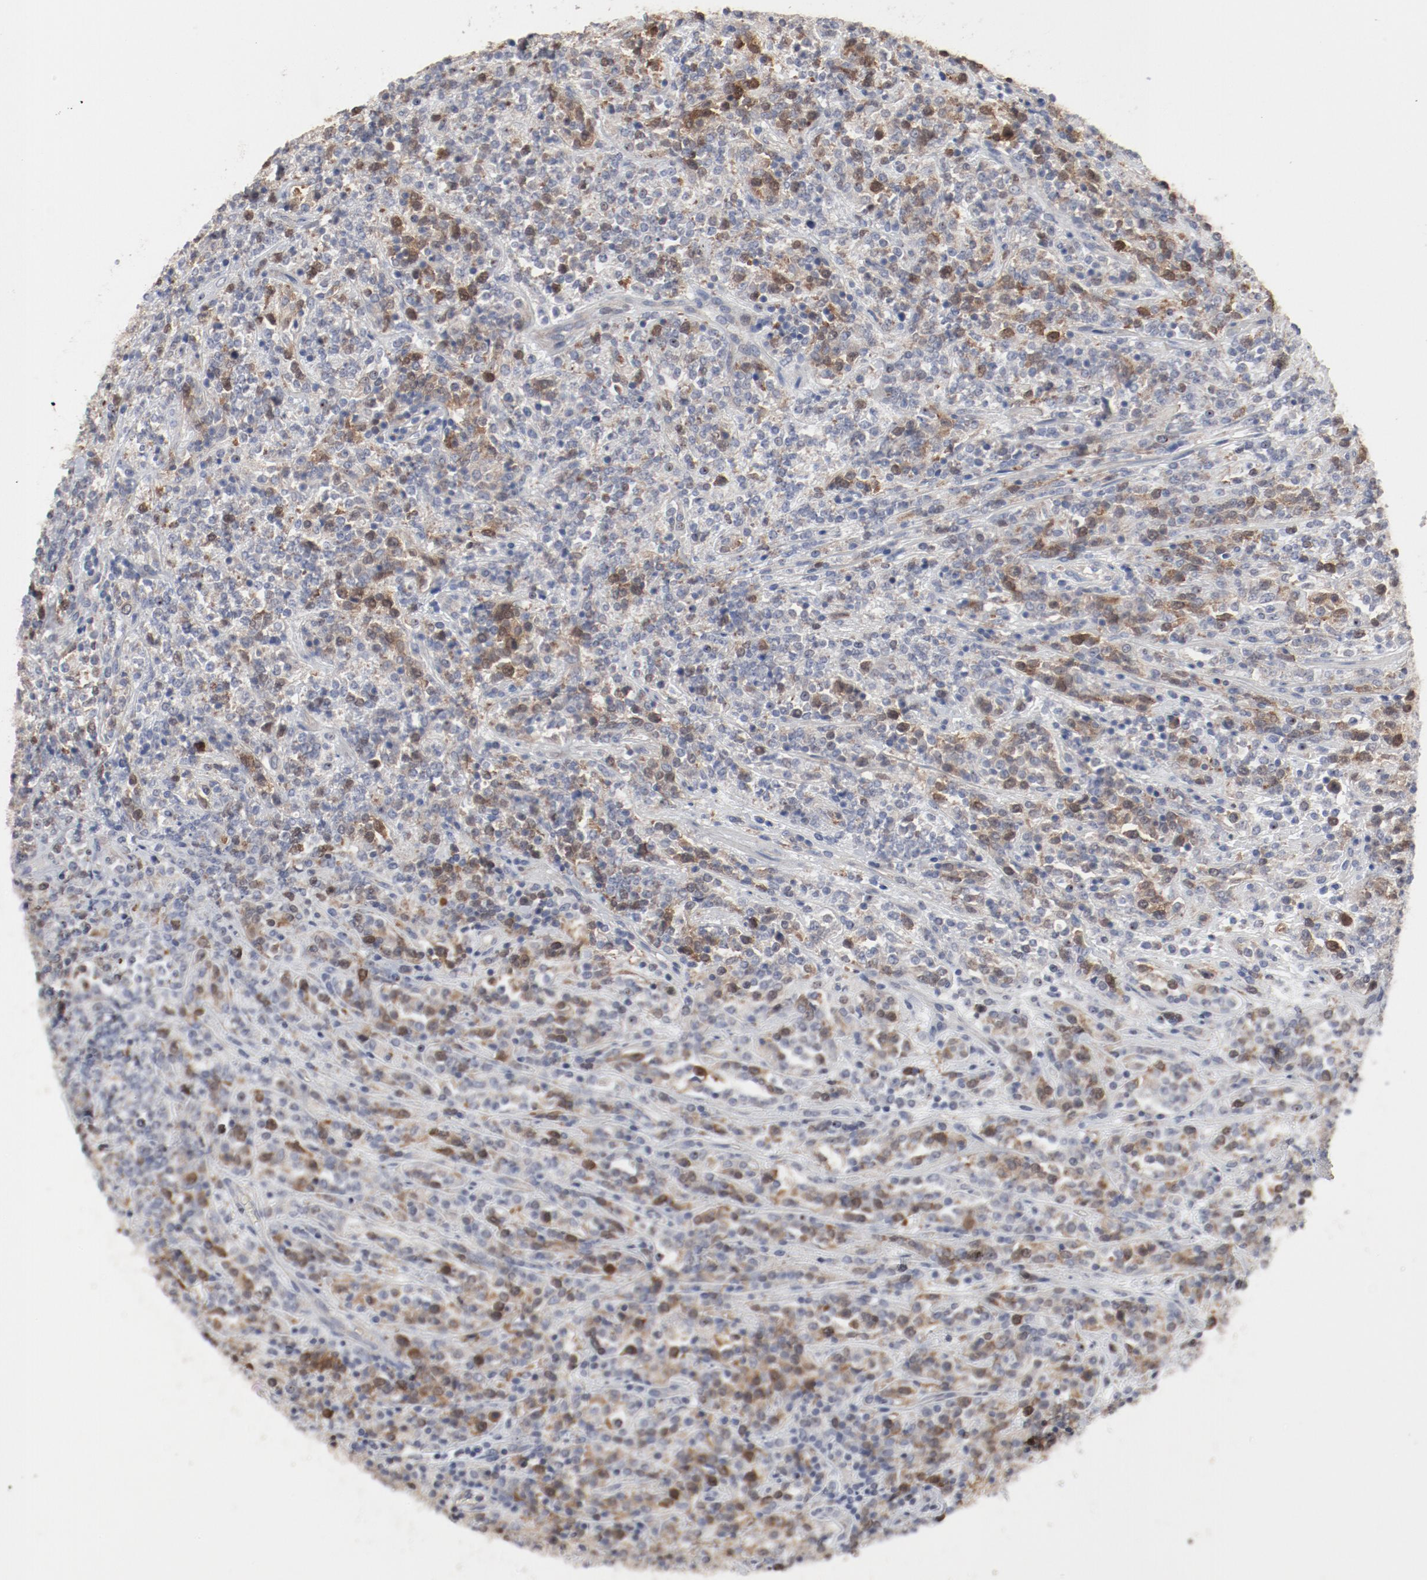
{"staining": {"intensity": "moderate", "quantity": "25%-75%", "location": "cytoplasmic/membranous,nuclear"}, "tissue": "lymphoma", "cell_type": "Tumor cells", "image_type": "cancer", "snomed": [{"axis": "morphology", "description": "Malignant lymphoma, non-Hodgkin's type, High grade"}, {"axis": "topography", "description": "Soft tissue"}], "caption": "Brown immunohistochemical staining in human lymphoma shows moderate cytoplasmic/membranous and nuclear expression in approximately 25%-75% of tumor cells. (Stains: DAB in brown, nuclei in blue, Microscopy: brightfield microscopy at high magnification).", "gene": "CDK1", "patient": {"sex": "male", "age": 18}}